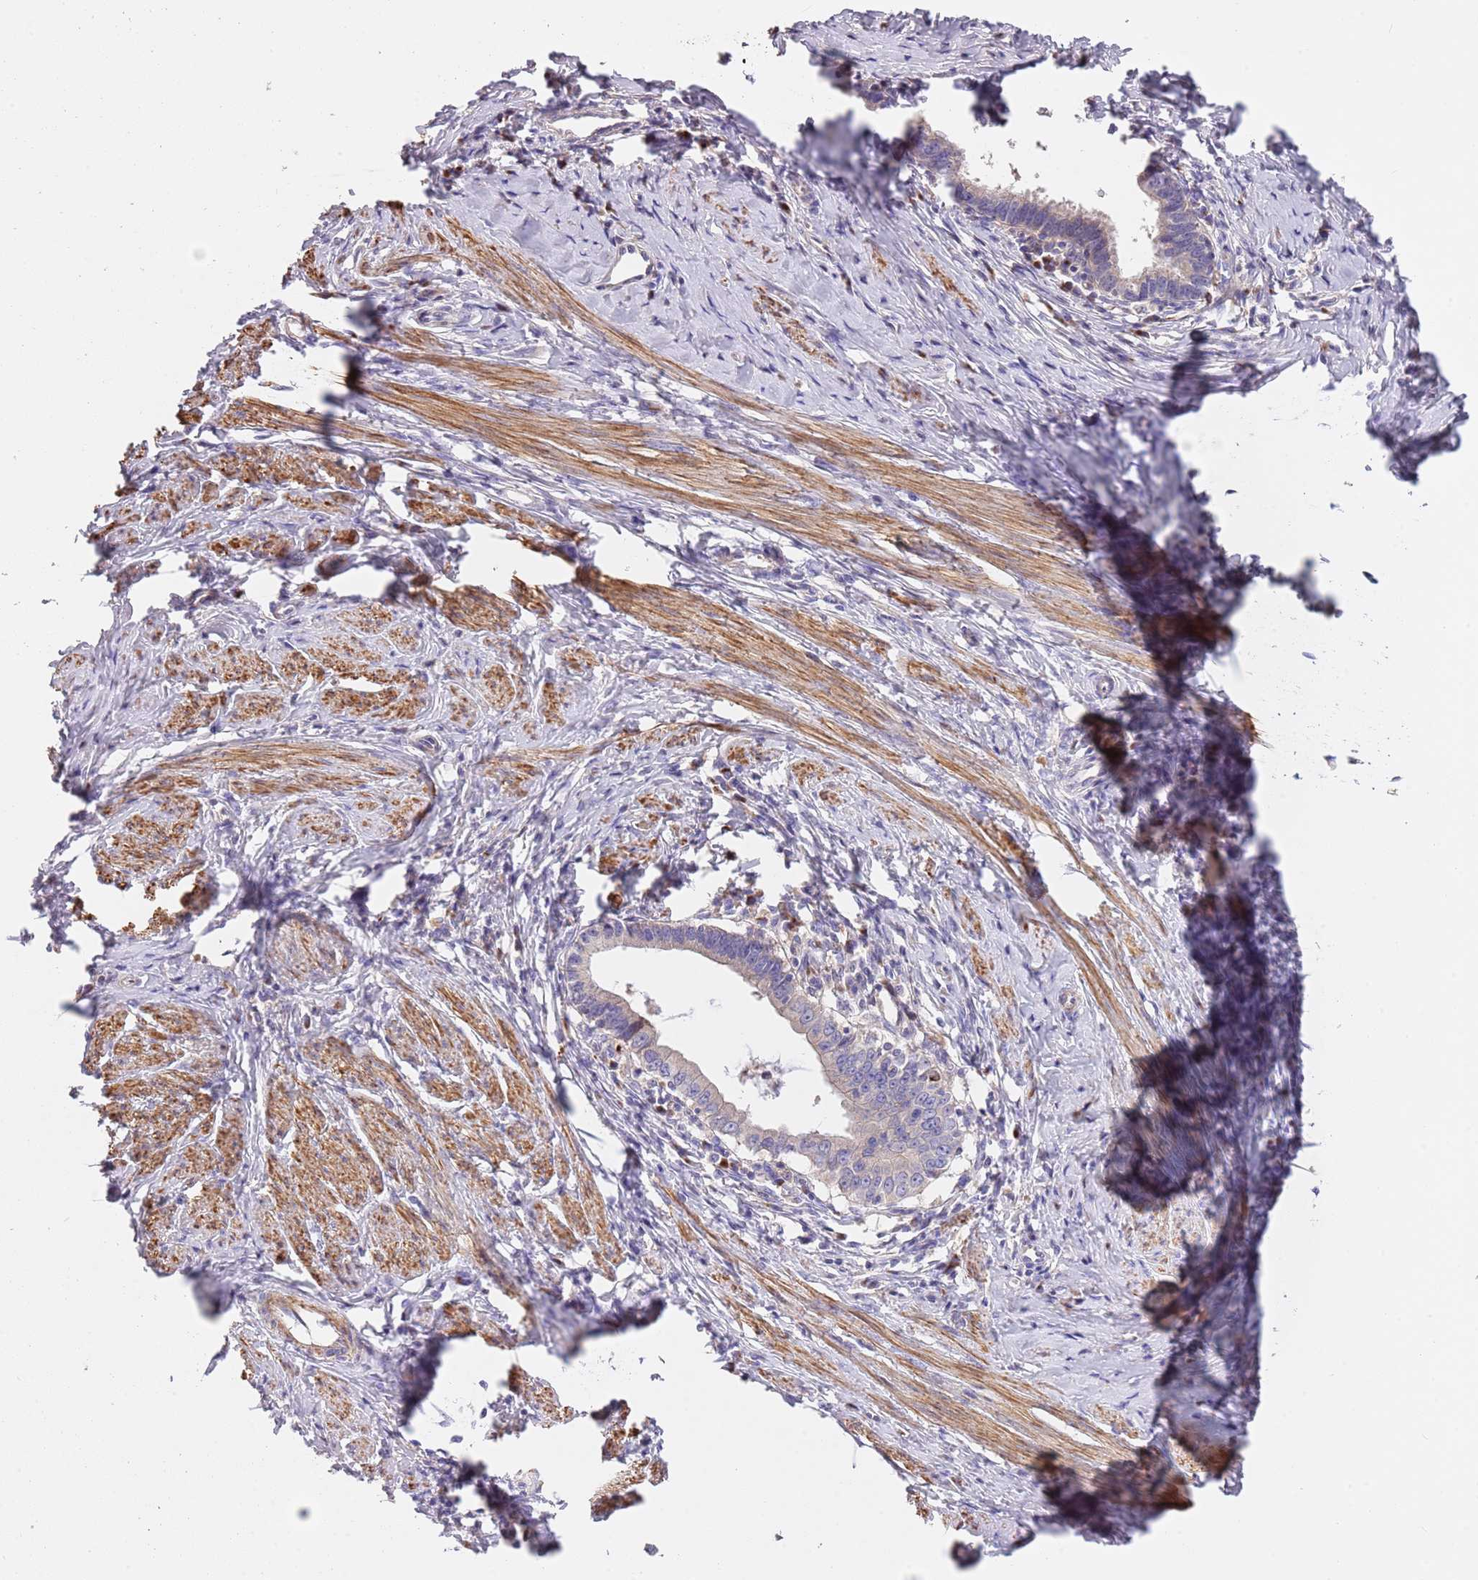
{"staining": {"intensity": "negative", "quantity": "none", "location": "none"}, "tissue": "cervical cancer", "cell_type": "Tumor cells", "image_type": "cancer", "snomed": [{"axis": "morphology", "description": "Adenocarcinoma, NOS"}, {"axis": "topography", "description": "Cervix"}], "caption": "Cervical cancer (adenocarcinoma) was stained to show a protein in brown. There is no significant staining in tumor cells.", "gene": "PIGA", "patient": {"sex": "female", "age": 36}}